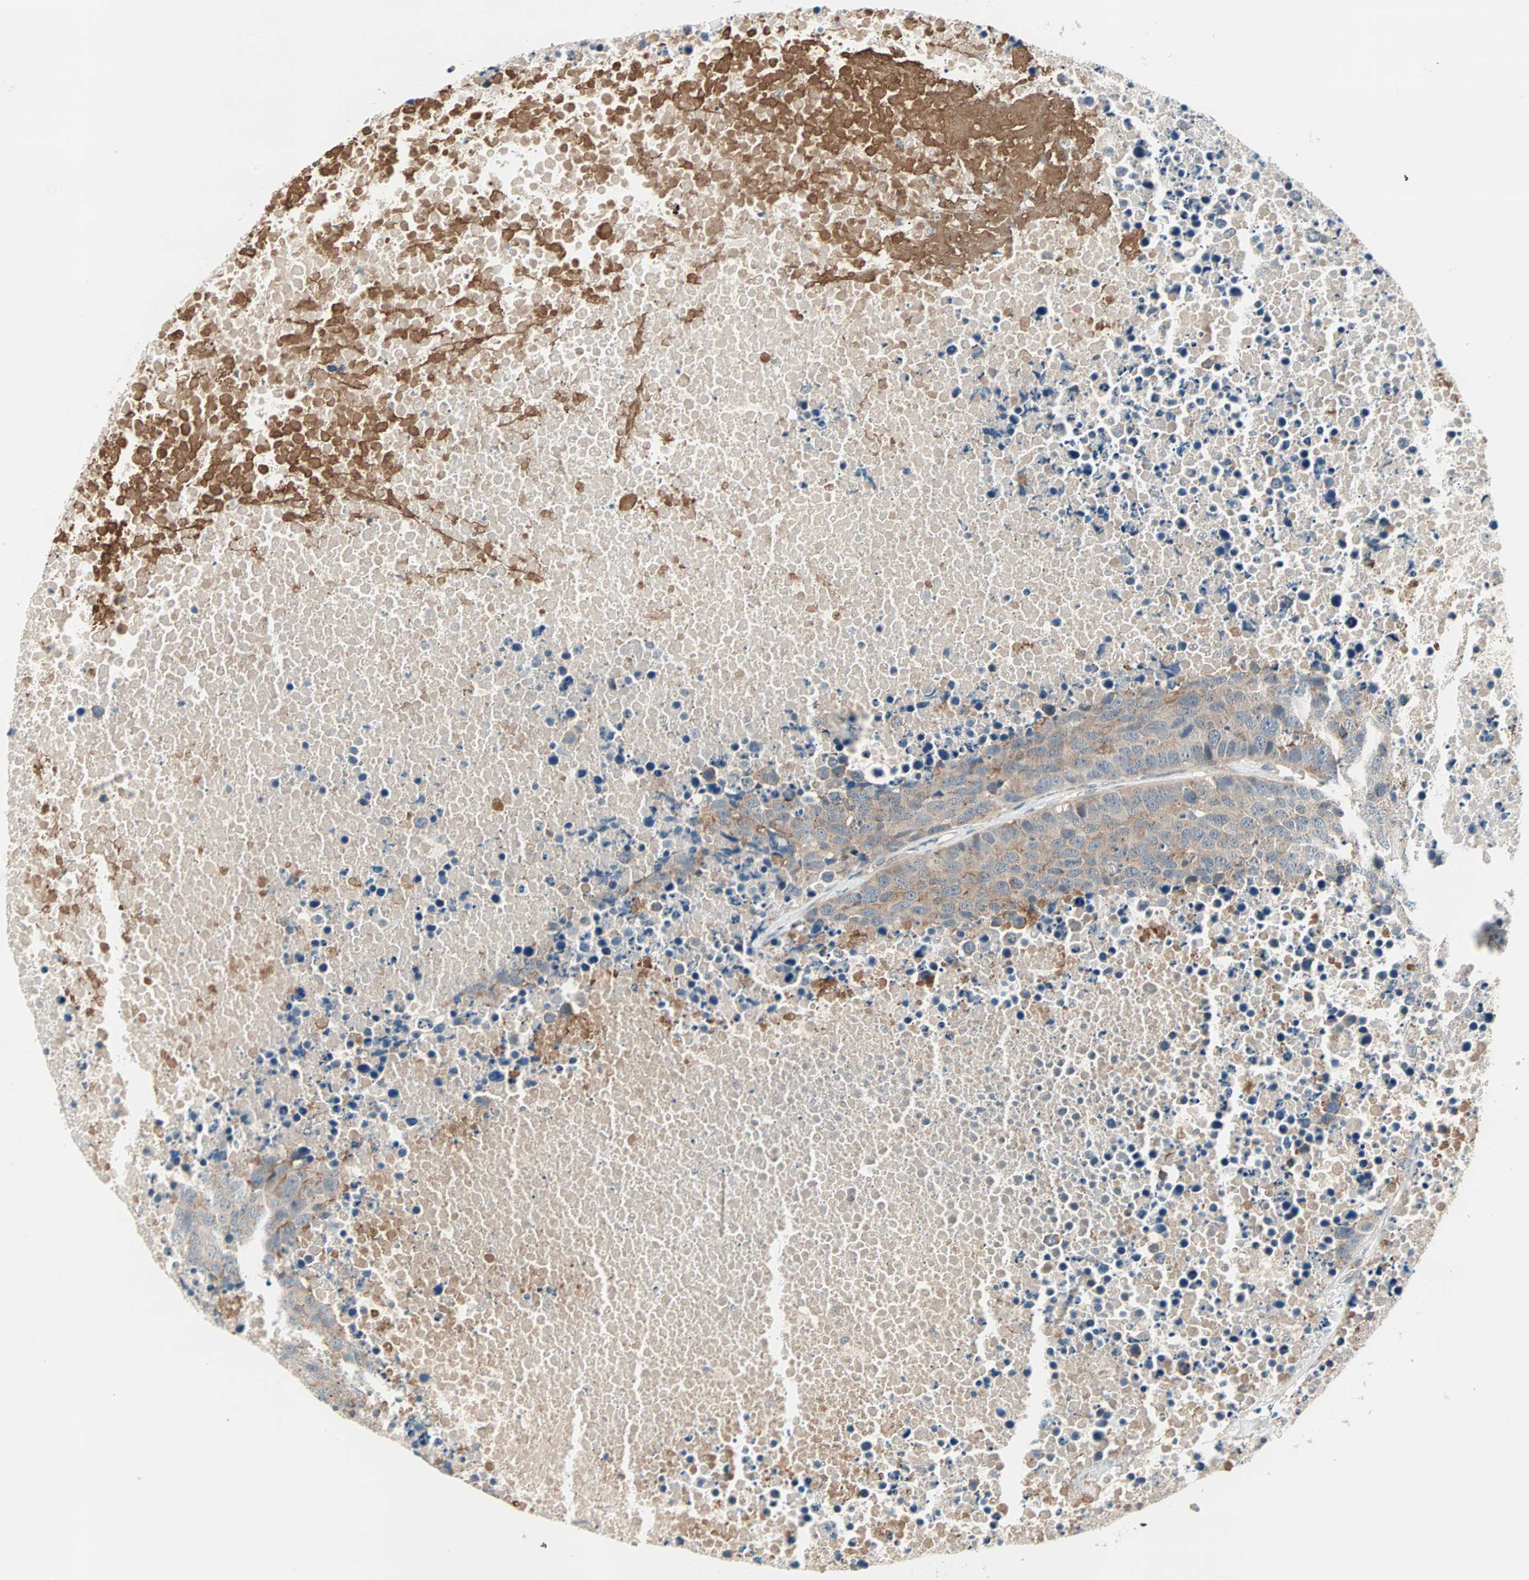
{"staining": {"intensity": "moderate", "quantity": ">75%", "location": "cytoplasmic/membranous"}, "tissue": "carcinoid", "cell_type": "Tumor cells", "image_type": "cancer", "snomed": [{"axis": "morphology", "description": "Carcinoid, malignant, NOS"}, {"axis": "topography", "description": "Lung"}], "caption": "This photomicrograph demonstrates immunohistochemistry (IHC) staining of malignant carcinoid, with medium moderate cytoplasmic/membranous staining in approximately >75% of tumor cells.", "gene": "TEC", "patient": {"sex": "male", "age": 60}}